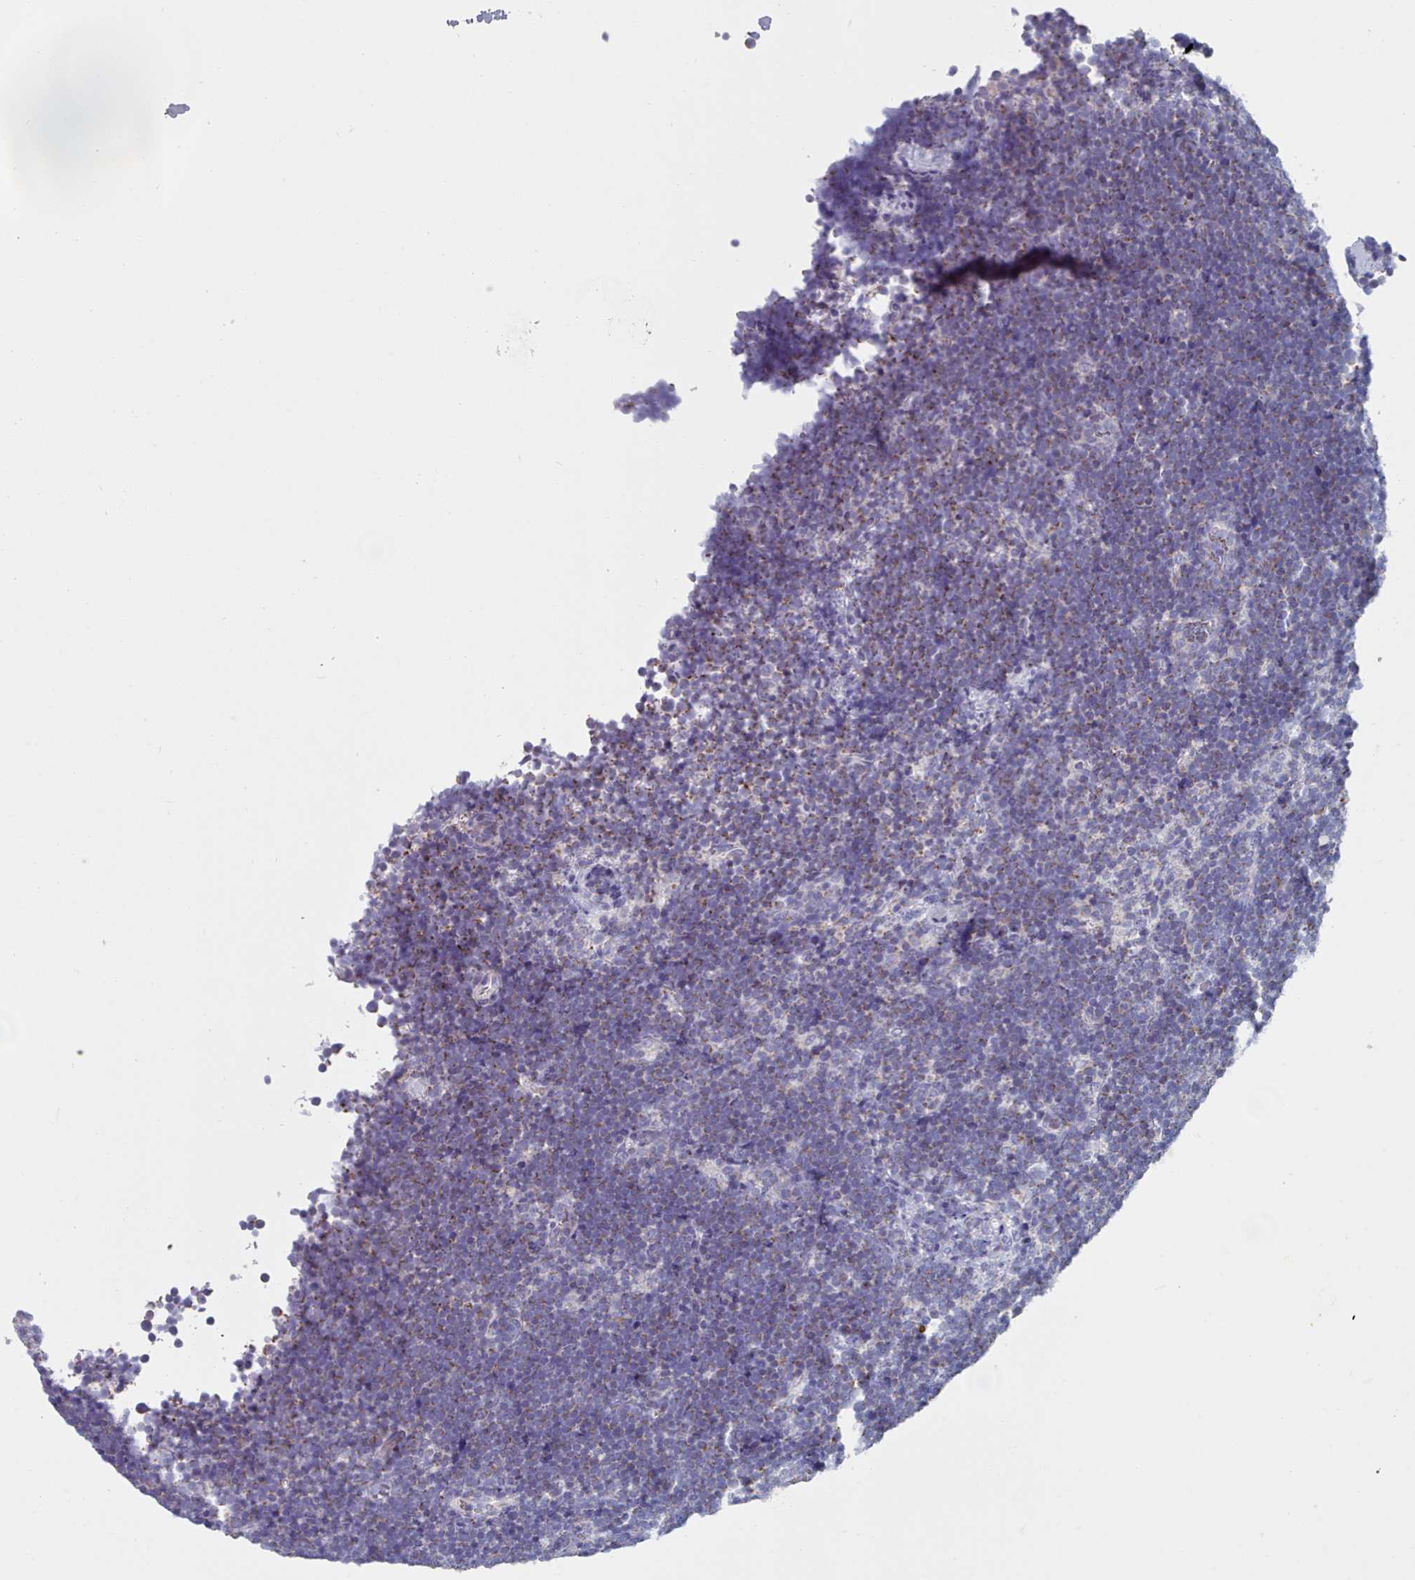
{"staining": {"intensity": "negative", "quantity": "none", "location": "none"}, "tissue": "lymphoma", "cell_type": "Tumor cells", "image_type": "cancer", "snomed": [{"axis": "morphology", "description": "Malignant lymphoma, non-Hodgkin's type, High grade"}, {"axis": "topography", "description": "Lymph node"}], "caption": "This is a photomicrograph of immunohistochemistry staining of high-grade malignant lymphoma, non-Hodgkin's type, which shows no staining in tumor cells.", "gene": "HAO1", "patient": {"sex": "male", "age": 13}}